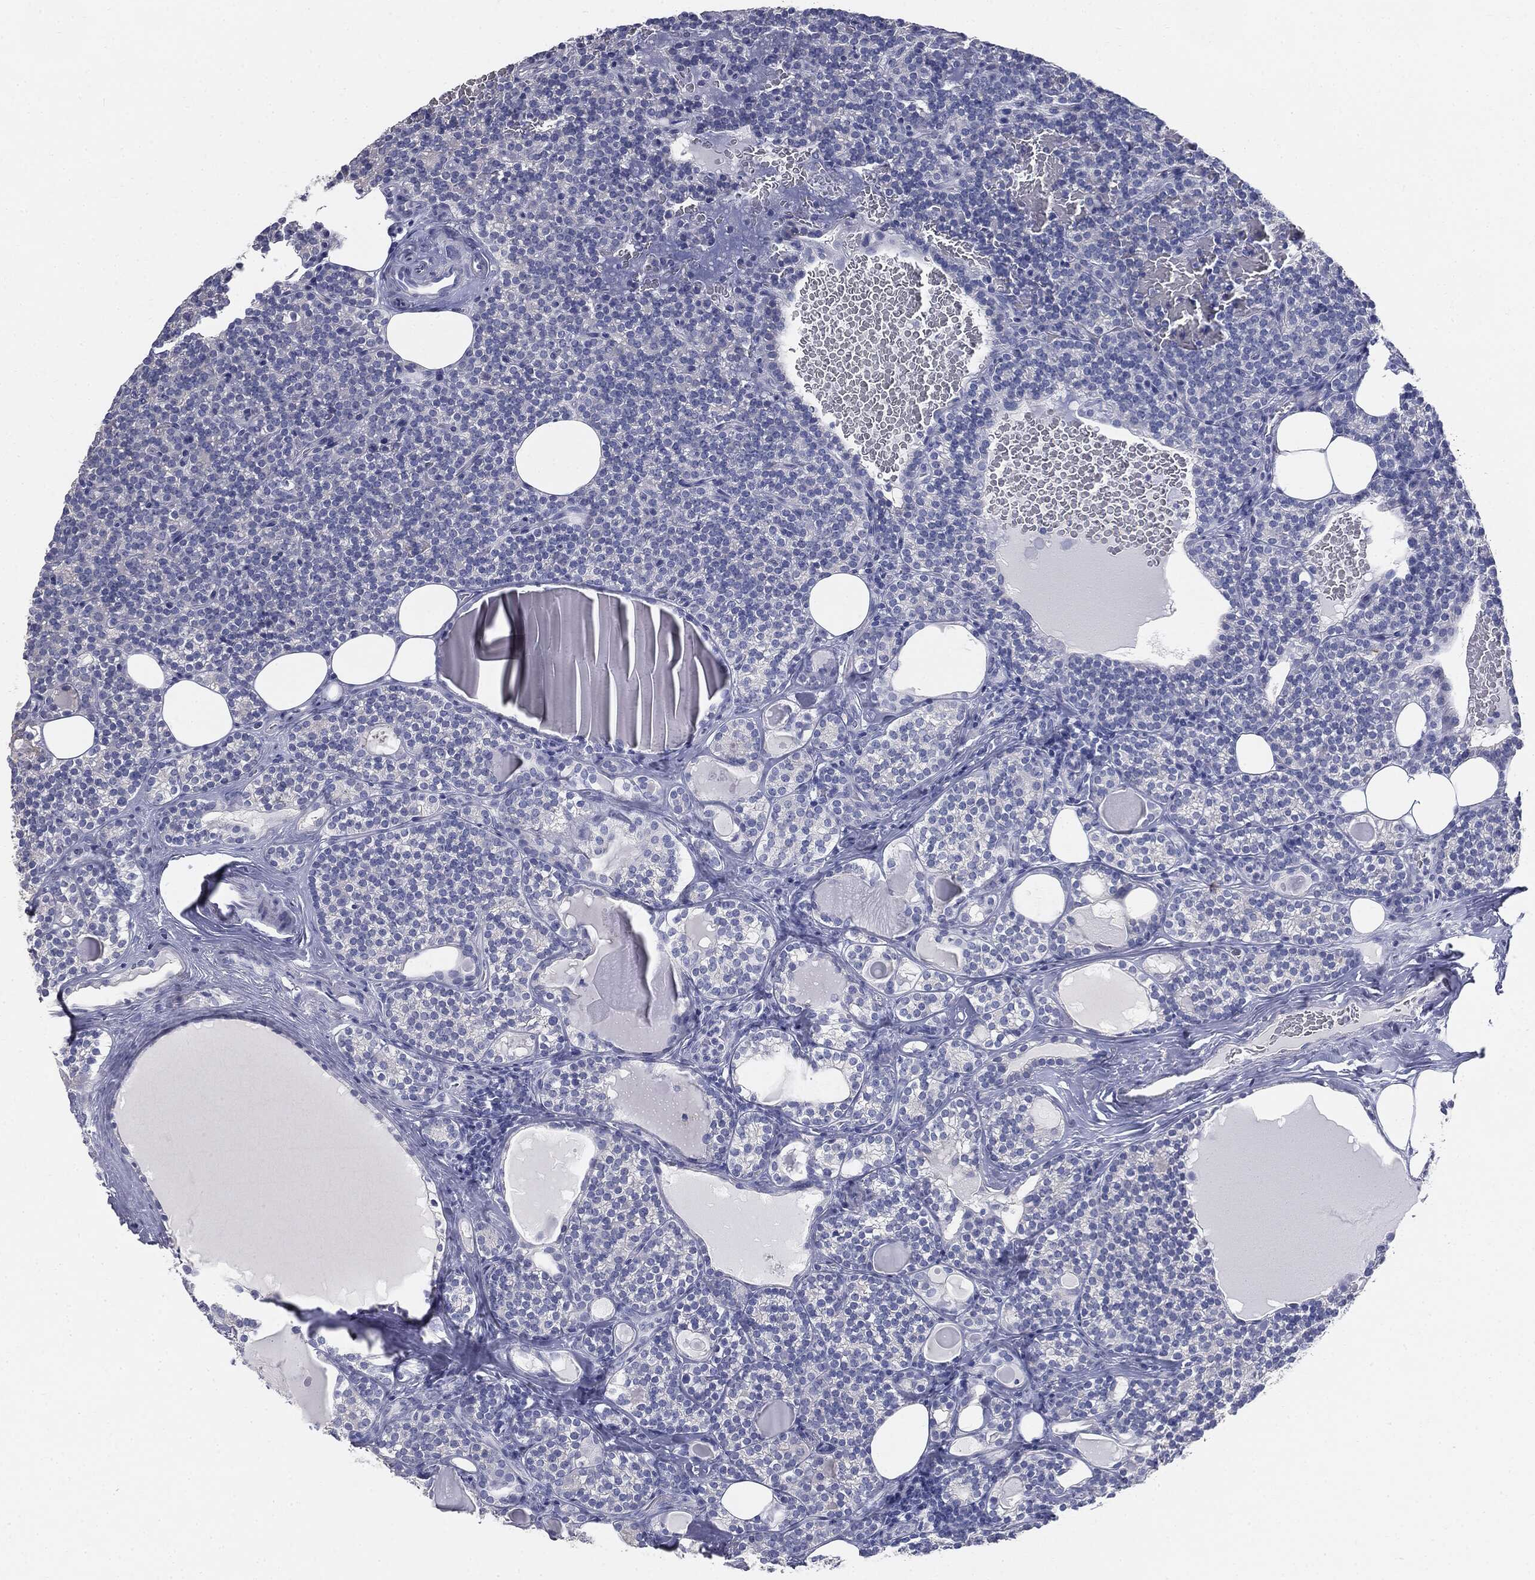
{"staining": {"intensity": "negative", "quantity": "none", "location": "none"}, "tissue": "parathyroid gland", "cell_type": "Glandular cells", "image_type": "normal", "snomed": [{"axis": "morphology", "description": "Normal tissue, NOS"}, {"axis": "topography", "description": "Parathyroid gland"}], "caption": "A micrograph of human parathyroid gland is negative for staining in glandular cells. (DAB (3,3'-diaminobenzidine) IHC visualized using brightfield microscopy, high magnification).", "gene": "CUZD1", "patient": {"sex": "female", "age": 63}}